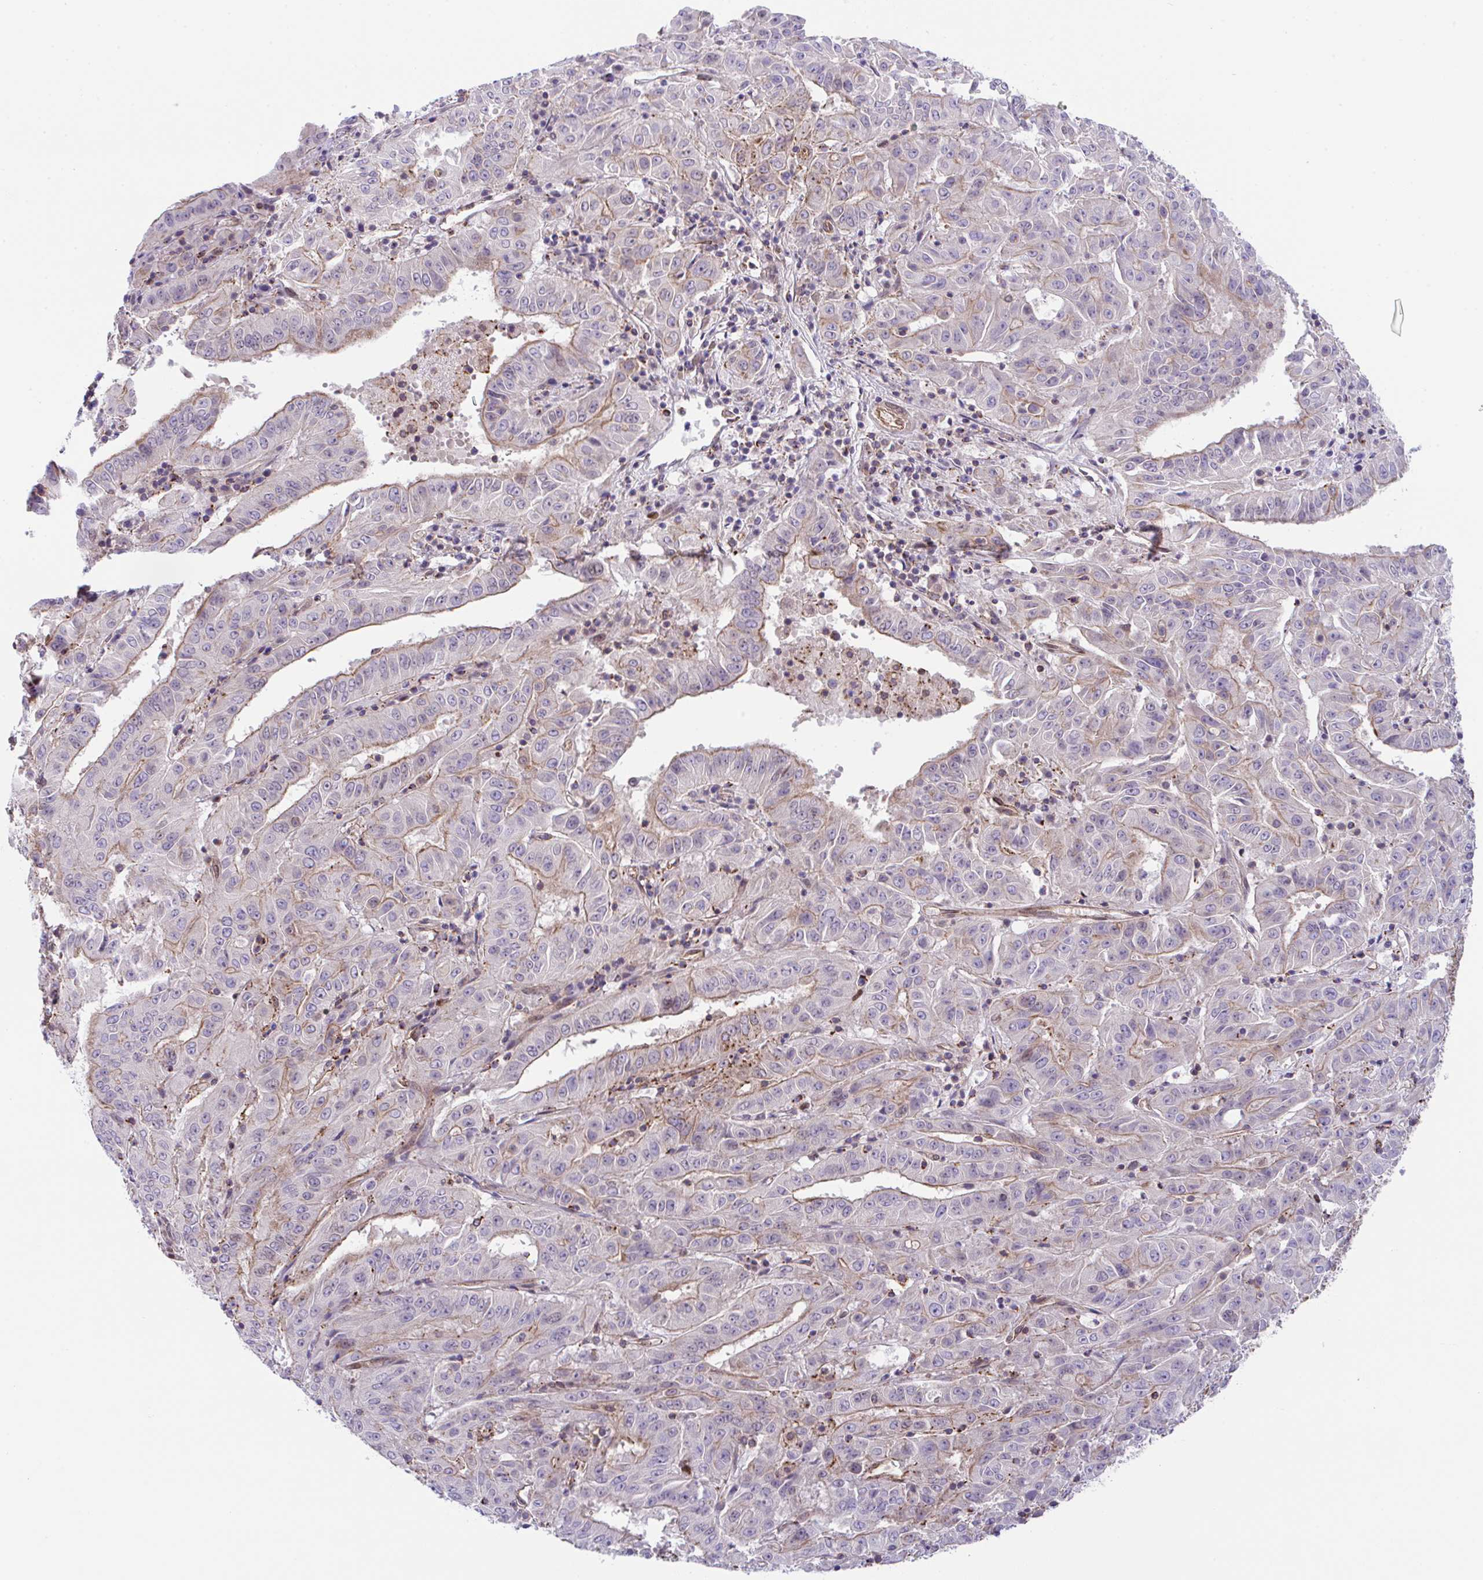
{"staining": {"intensity": "moderate", "quantity": "25%-75%", "location": "cytoplasmic/membranous"}, "tissue": "pancreatic cancer", "cell_type": "Tumor cells", "image_type": "cancer", "snomed": [{"axis": "morphology", "description": "Adenocarcinoma, NOS"}, {"axis": "topography", "description": "Pancreas"}], "caption": "Pancreatic cancer tissue demonstrates moderate cytoplasmic/membranous expression in approximately 25%-75% of tumor cells, visualized by immunohistochemistry.", "gene": "ZBED3", "patient": {"sex": "male", "age": 63}}